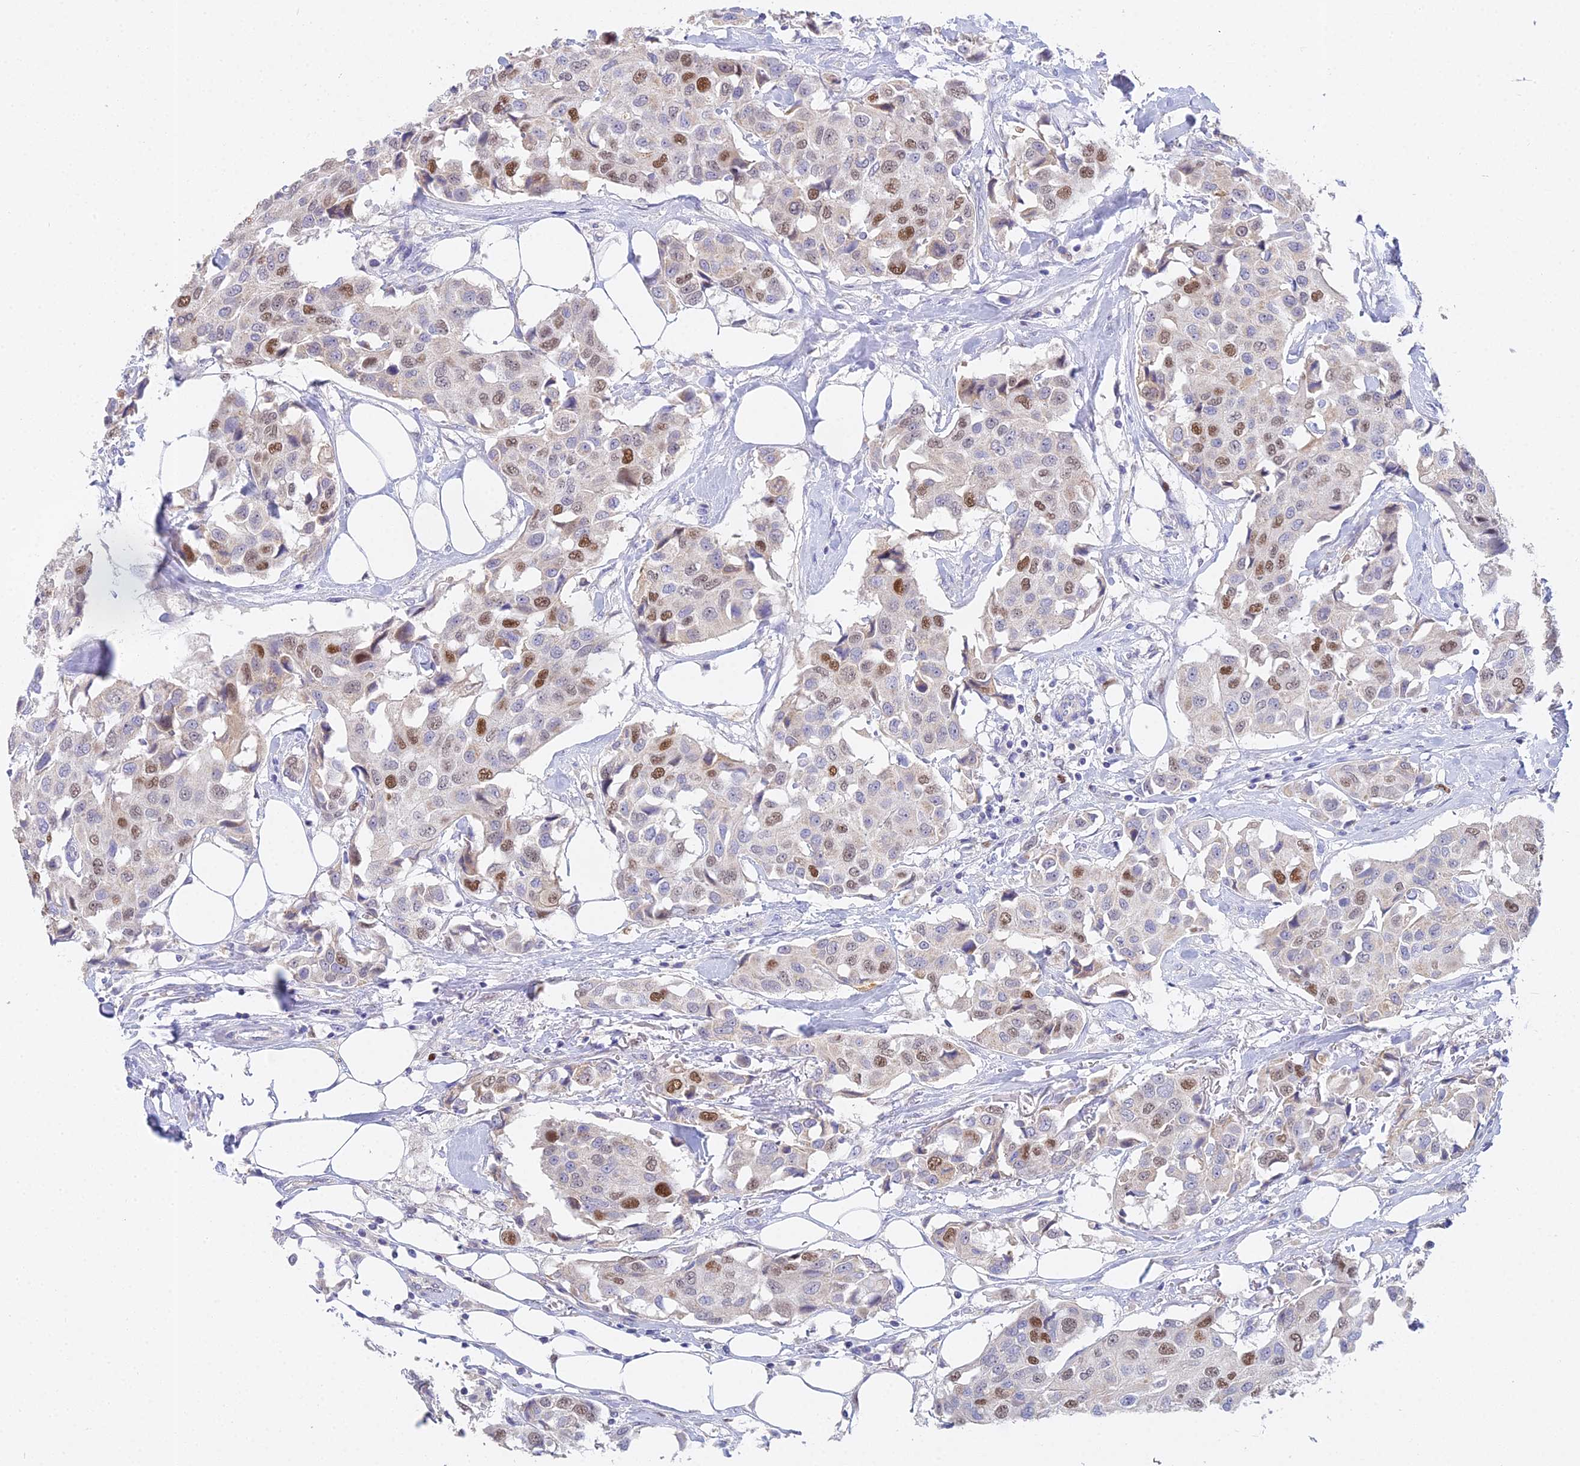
{"staining": {"intensity": "strong", "quantity": "<25%", "location": "nuclear"}, "tissue": "breast cancer", "cell_type": "Tumor cells", "image_type": "cancer", "snomed": [{"axis": "morphology", "description": "Duct carcinoma"}, {"axis": "topography", "description": "Breast"}], "caption": "Infiltrating ductal carcinoma (breast) stained with a brown dye displays strong nuclear positive positivity in approximately <25% of tumor cells.", "gene": "MCM2", "patient": {"sex": "female", "age": 80}}